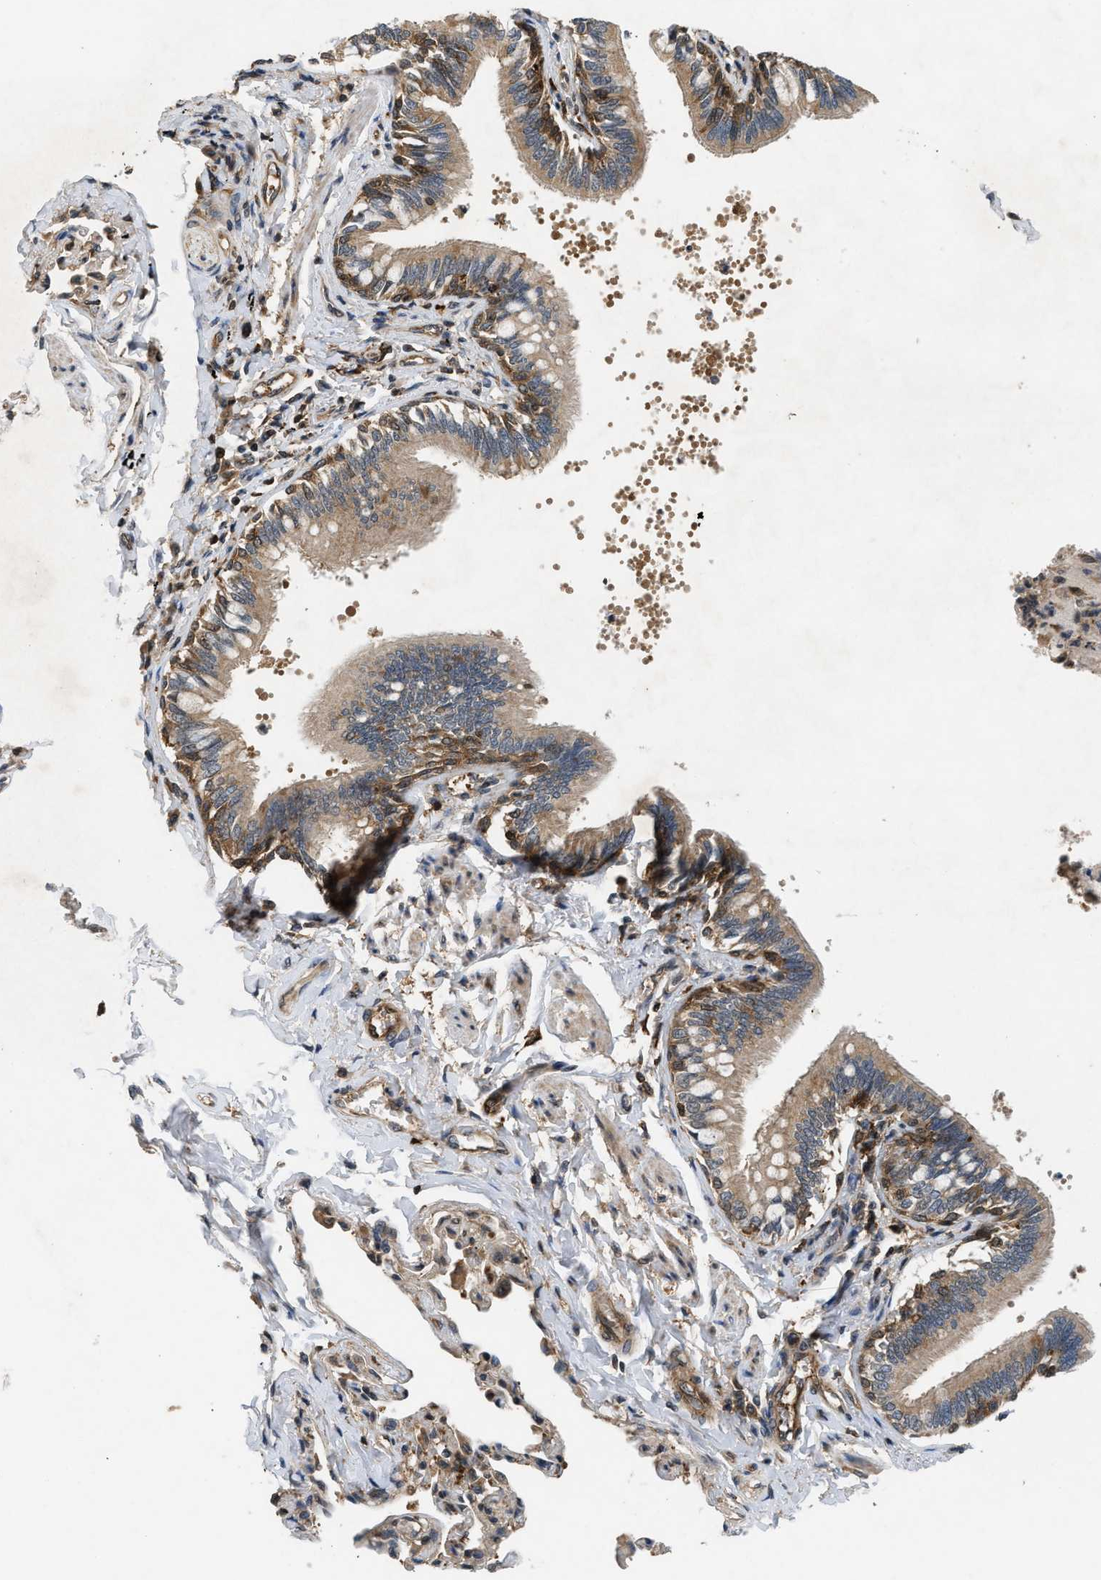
{"staining": {"intensity": "strong", "quantity": "25%-75%", "location": "cytoplasmic/membranous"}, "tissue": "bronchus", "cell_type": "Respiratory epithelial cells", "image_type": "normal", "snomed": [{"axis": "morphology", "description": "Normal tissue, NOS"}, {"axis": "topography", "description": "Lung"}], "caption": "Brown immunohistochemical staining in normal bronchus exhibits strong cytoplasmic/membranous staining in approximately 25%-75% of respiratory epithelial cells. Using DAB (brown) and hematoxylin (blue) stains, captured at high magnification using brightfield microscopy.", "gene": "OXSR1", "patient": {"sex": "male", "age": 64}}